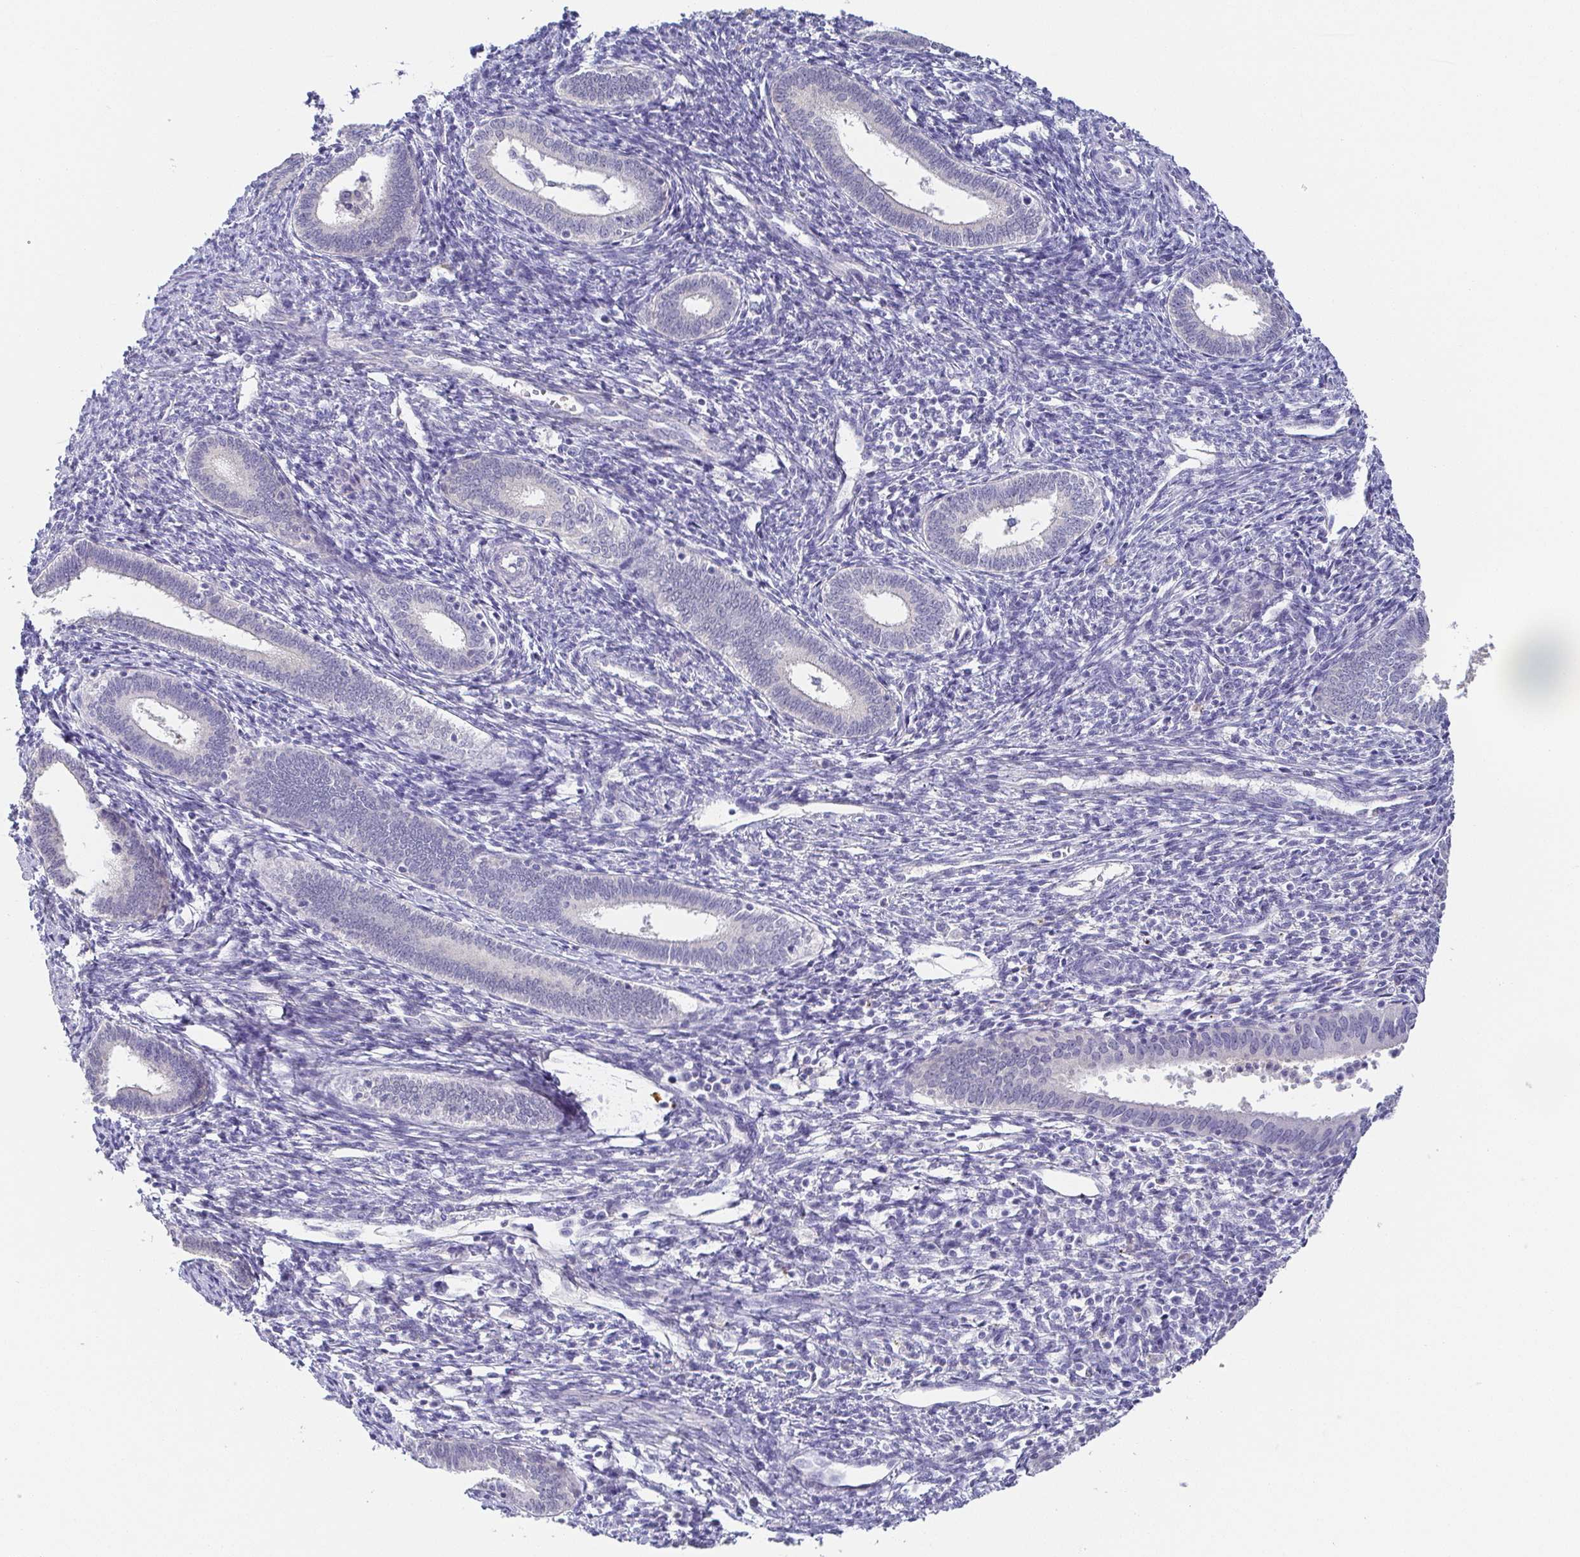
{"staining": {"intensity": "negative", "quantity": "none", "location": "none"}, "tissue": "endometrium", "cell_type": "Cells in endometrial stroma", "image_type": "normal", "snomed": [{"axis": "morphology", "description": "Normal tissue, NOS"}, {"axis": "topography", "description": "Endometrium"}], "caption": "Immunohistochemistry (IHC) micrograph of benign endometrium: human endometrium stained with DAB shows no significant protein expression in cells in endometrial stroma. Brightfield microscopy of immunohistochemistry stained with DAB (brown) and hematoxylin (blue), captured at high magnification.", "gene": "RNASE7", "patient": {"sex": "female", "age": 41}}